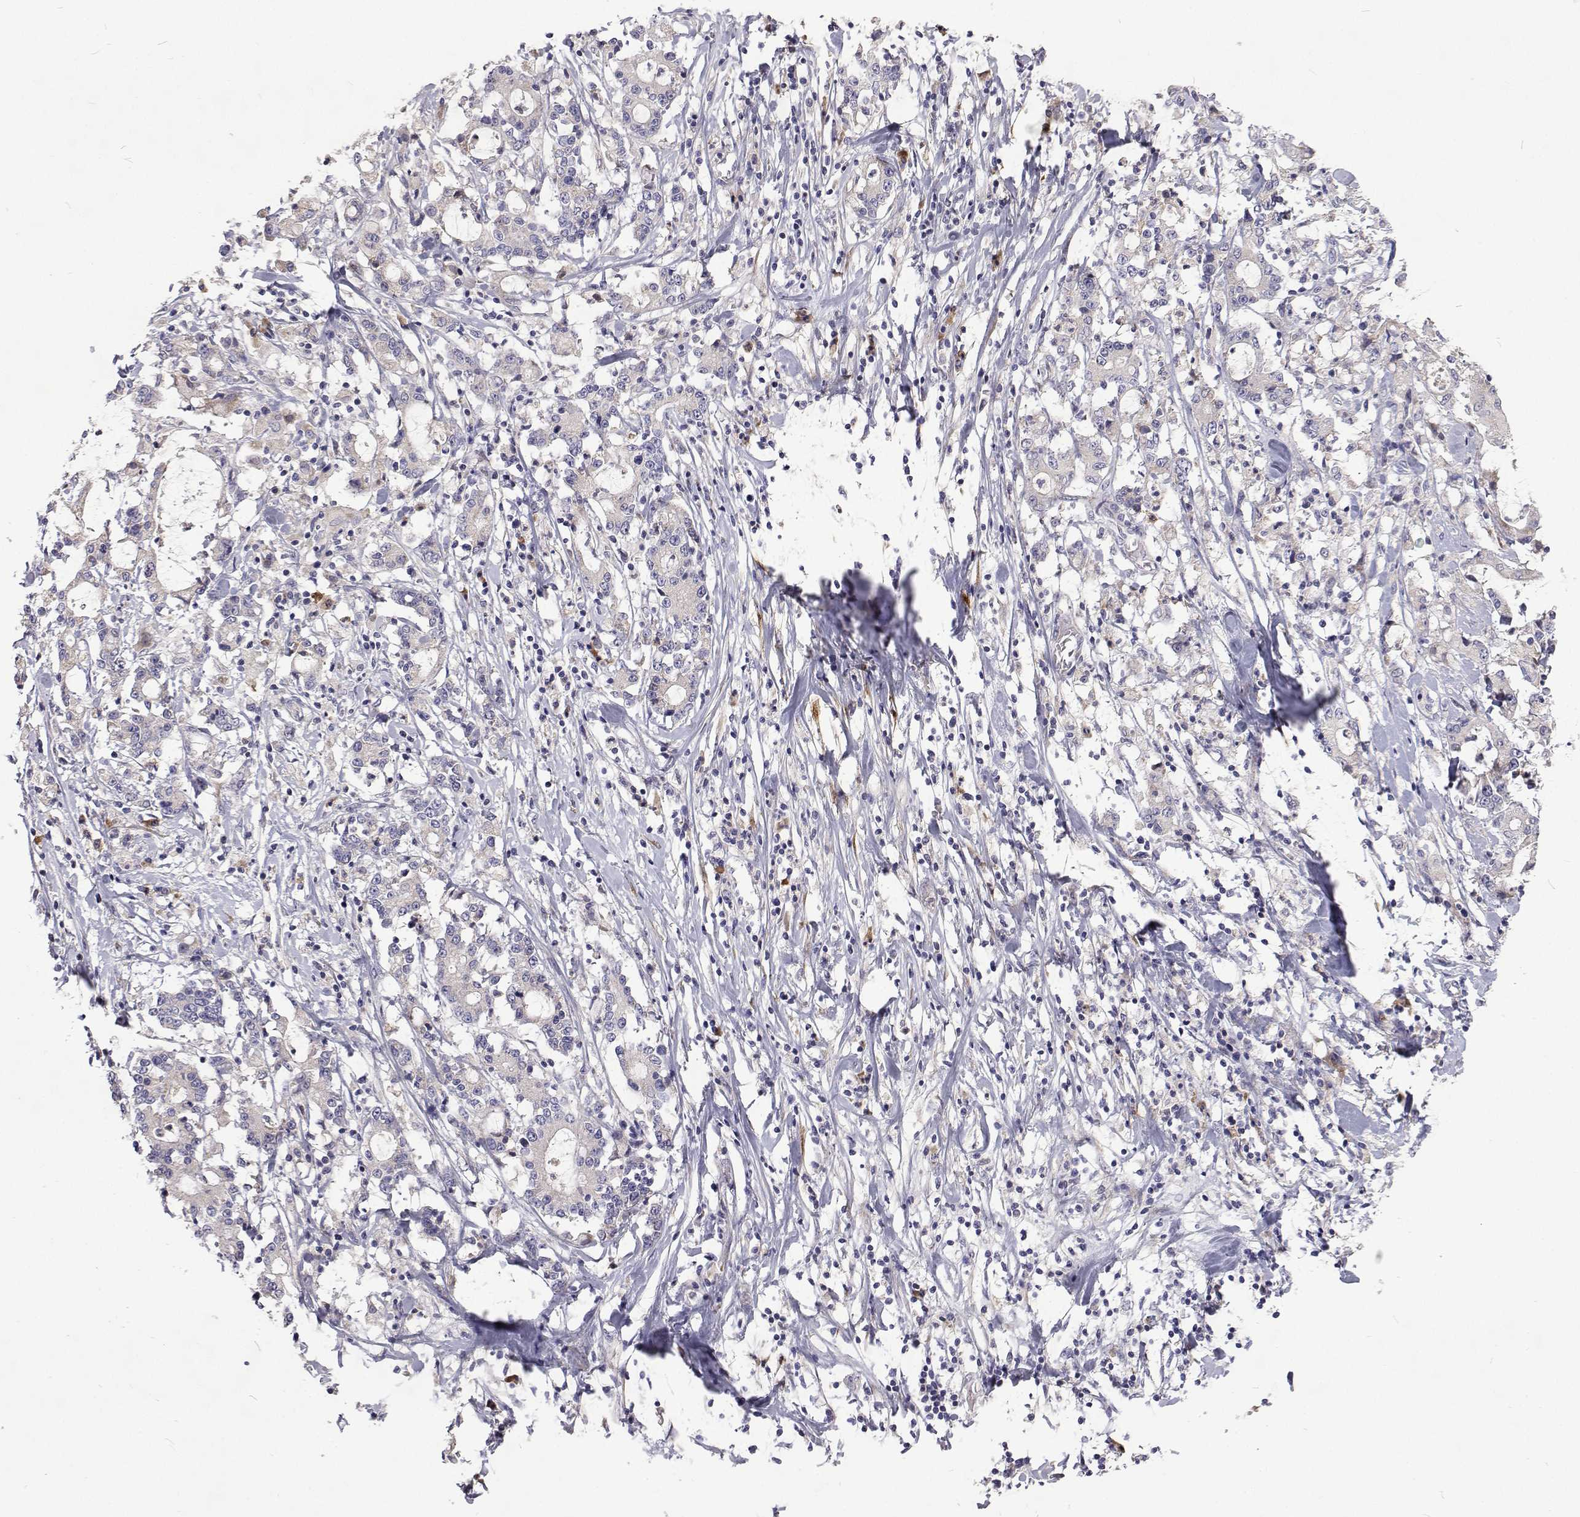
{"staining": {"intensity": "negative", "quantity": "none", "location": "none"}, "tissue": "stomach cancer", "cell_type": "Tumor cells", "image_type": "cancer", "snomed": [{"axis": "morphology", "description": "Adenocarcinoma, NOS"}, {"axis": "topography", "description": "Stomach, upper"}], "caption": "Immunohistochemistry micrograph of neoplastic tissue: stomach adenocarcinoma stained with DAB (3,3'-diaminobenzidine) demonstrates no significant protein expression in tumor cells.", "gene": "NPR3", "patient": {"sex": "male", "age": 68}}